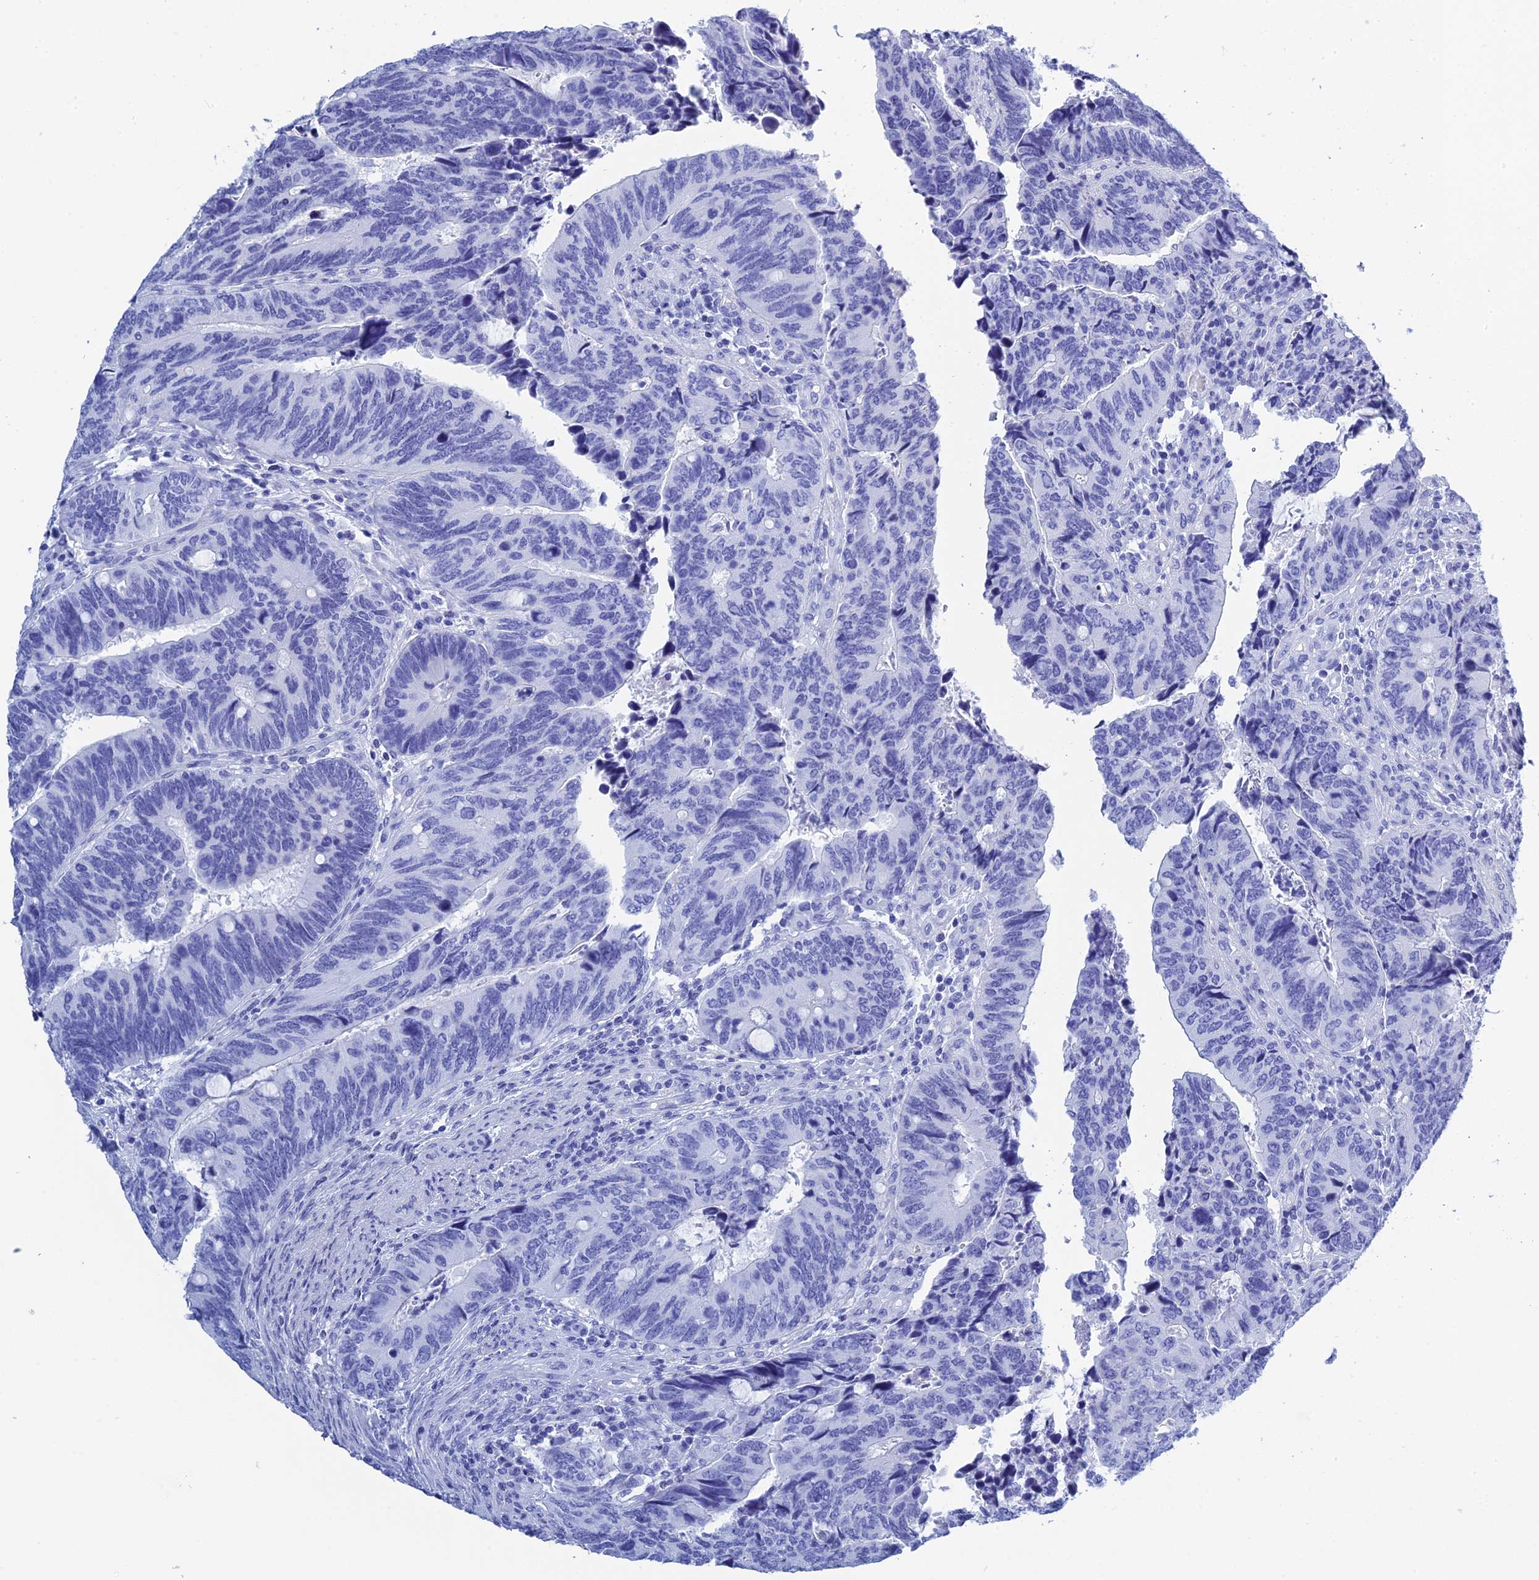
{"staining": {"intensity": "negative", "quantity": "none", "location": "none"}, "tissue": "colorectal cancer", "cell_type": "Tumor cells", "image_type": "cancer", "snomed": [{"axis": "morphology", "description": "Adenocarcinoma, NOS"}, {"axis": "topography", "description": "Colon"}], "caption": "IHC micrograph of neoplastic tissue: human colorectal cancer (adenocarcinoma) stained with DAB (3,3'-diaminobenzidine) displays no significant protein positivity in tumor cells.", "gene": "TEX101", "patient": {"sex": "male", "age": 87}}